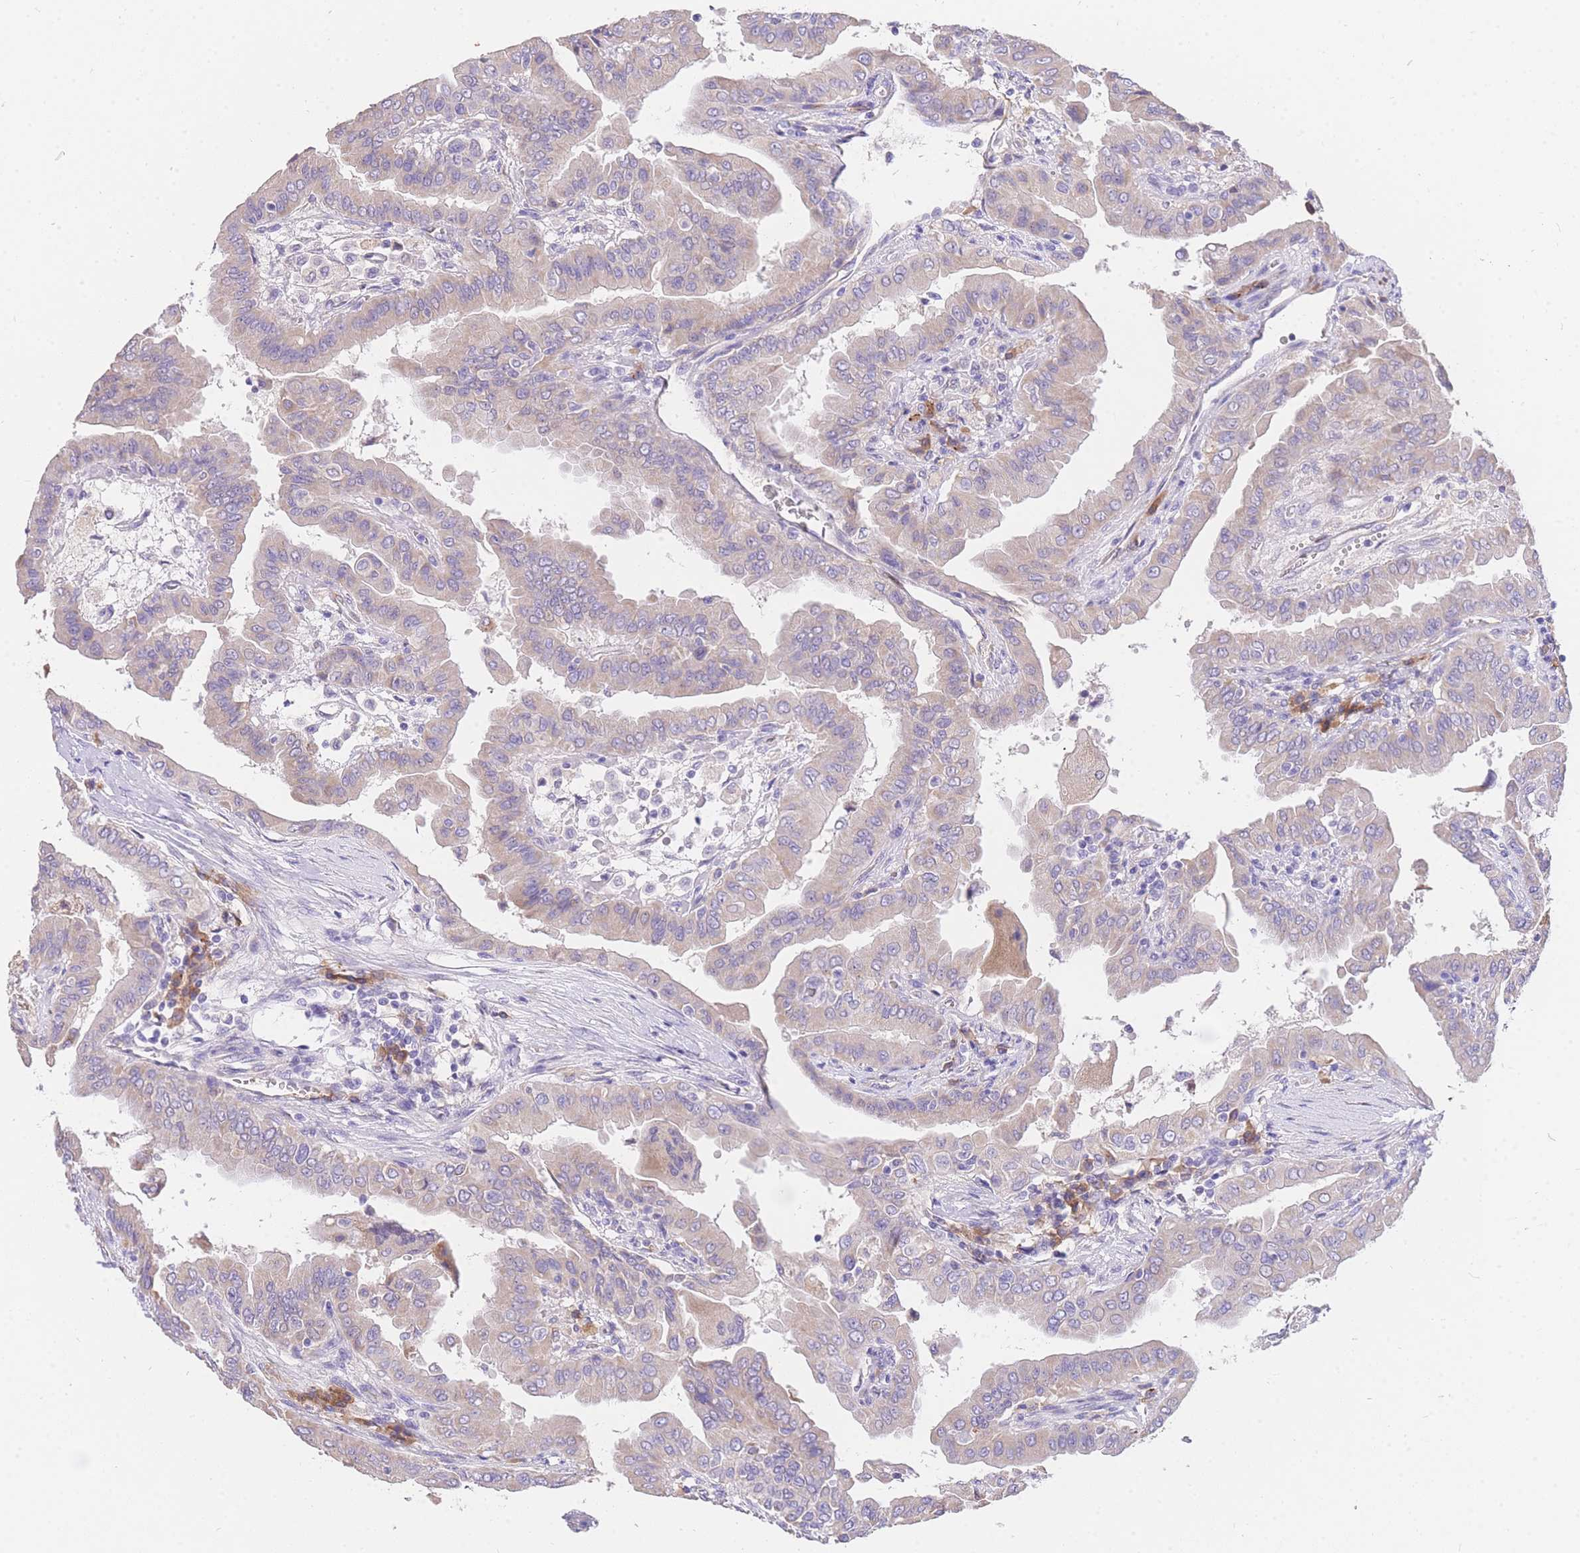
{"staining": {"intensity": "weak", "quantity": "<25%", "location": "cytoplasmic/membranous"}, "tissue": "thyroid cancer", "cell_type": "Tumor cells", "image_type": "cancer", "snomed": [{"axis": "morphology", "description": "Papillary adenocarcinoma, NOS"}, {"axis": "topography", "description": "Thyroid gland"}], "caption": "This is a micrograph of IHC staining of thyroid cancer, which shows no positivity in tumor cells.", "gene": "C2orf88", "patient": {"sex": "male", "age": 33}}